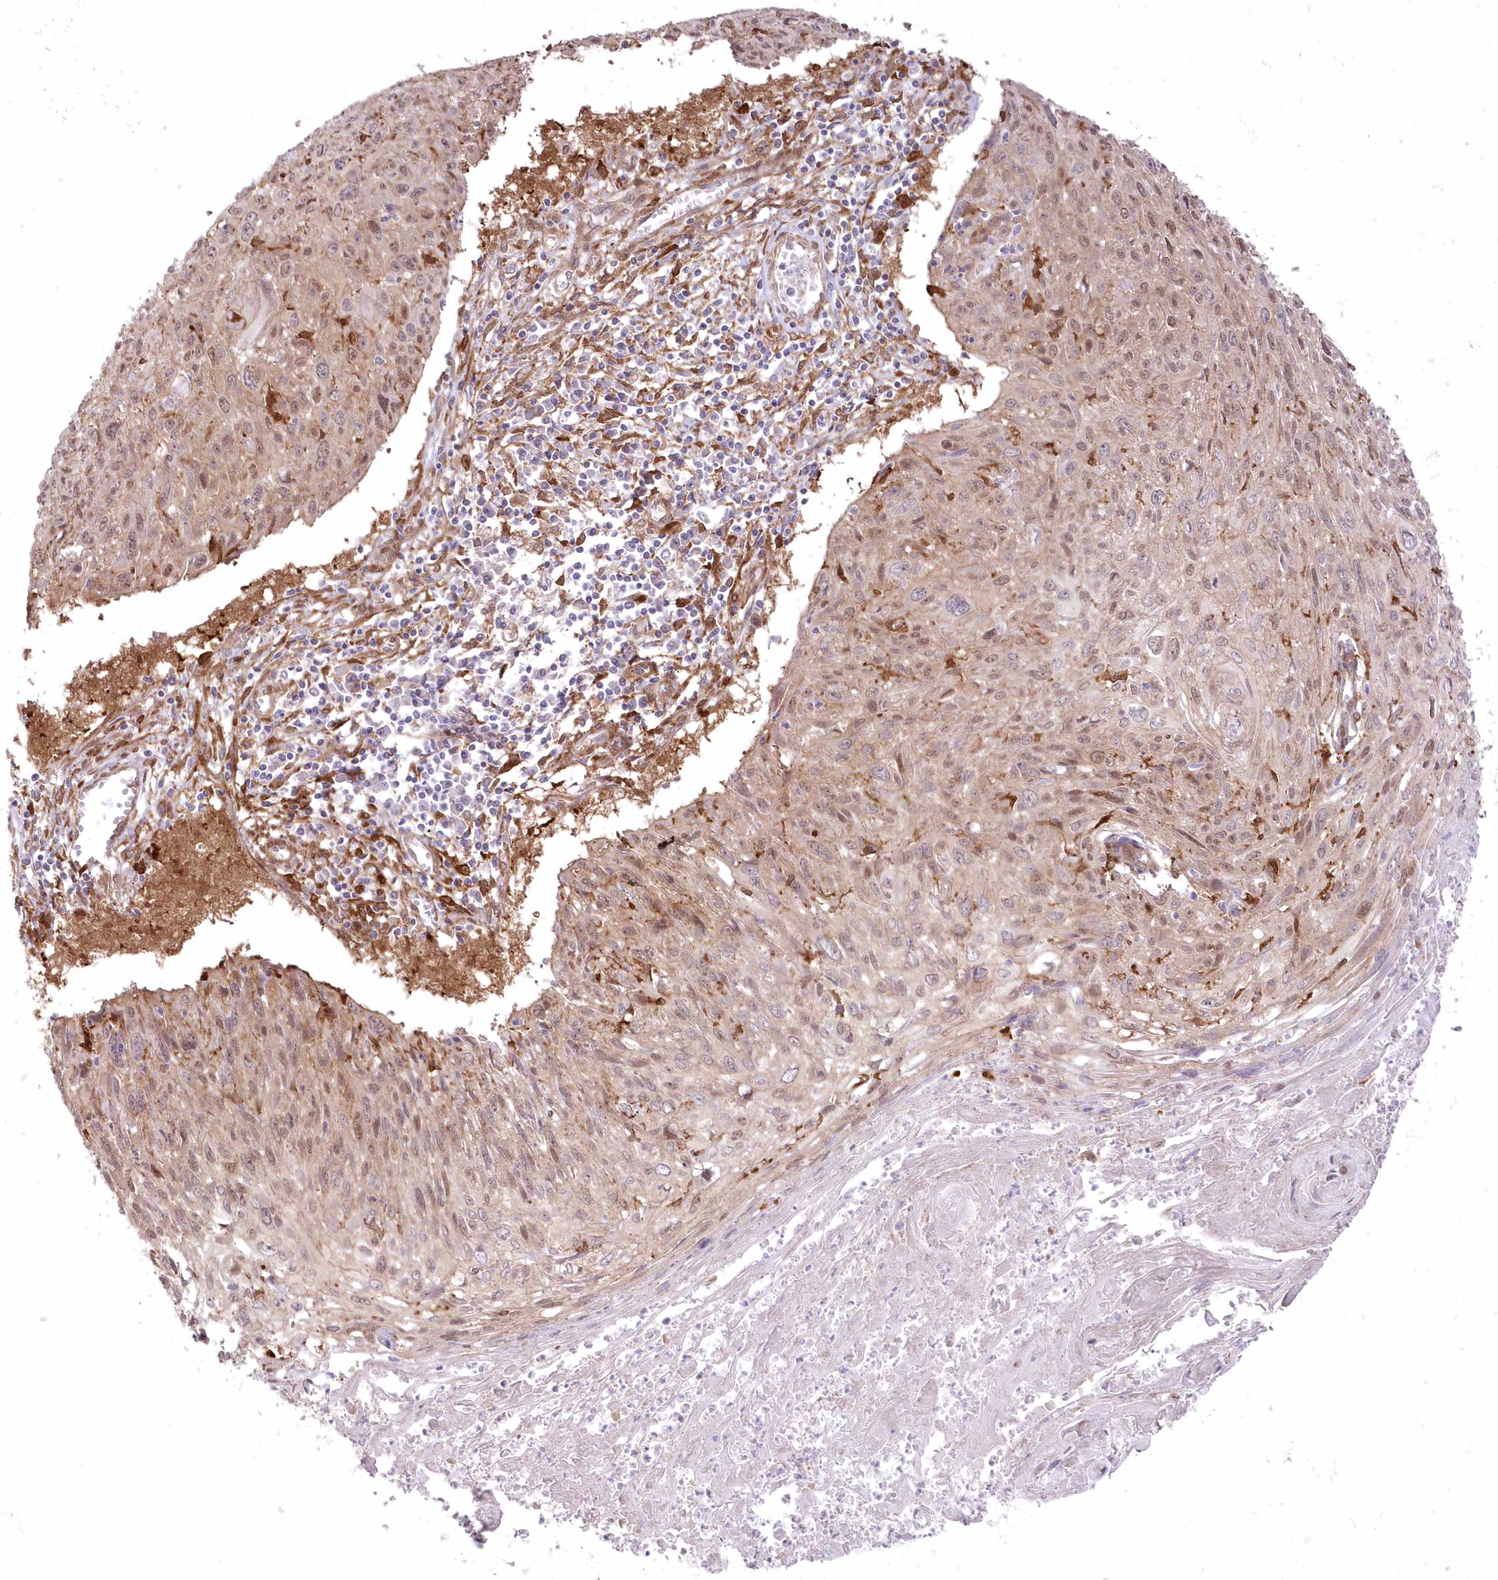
{"staining": {"intensity": "weak", "quantity": "25%-75%", "location": "cytoplasmic/membranous,nuclear"}, "tissue": "cervical cancer", "cell_type": "Tumor cells", "image_type": "cancer", "snomed": [{"axis": "morphology", "description": "Squamous cell carcinoma, NOS"}, {"axis": "topography", "description": "Cervix"}], "caption": "Human squamous cell carcinoma (cervical) stained with a brown dye displays weak cytoplasmic/membranous and nuclear positive staining in approximately 25%-75% of tumor cells.", "gene": "SH3PXD2B", "patient": {"sex": "female", "age": 51}}